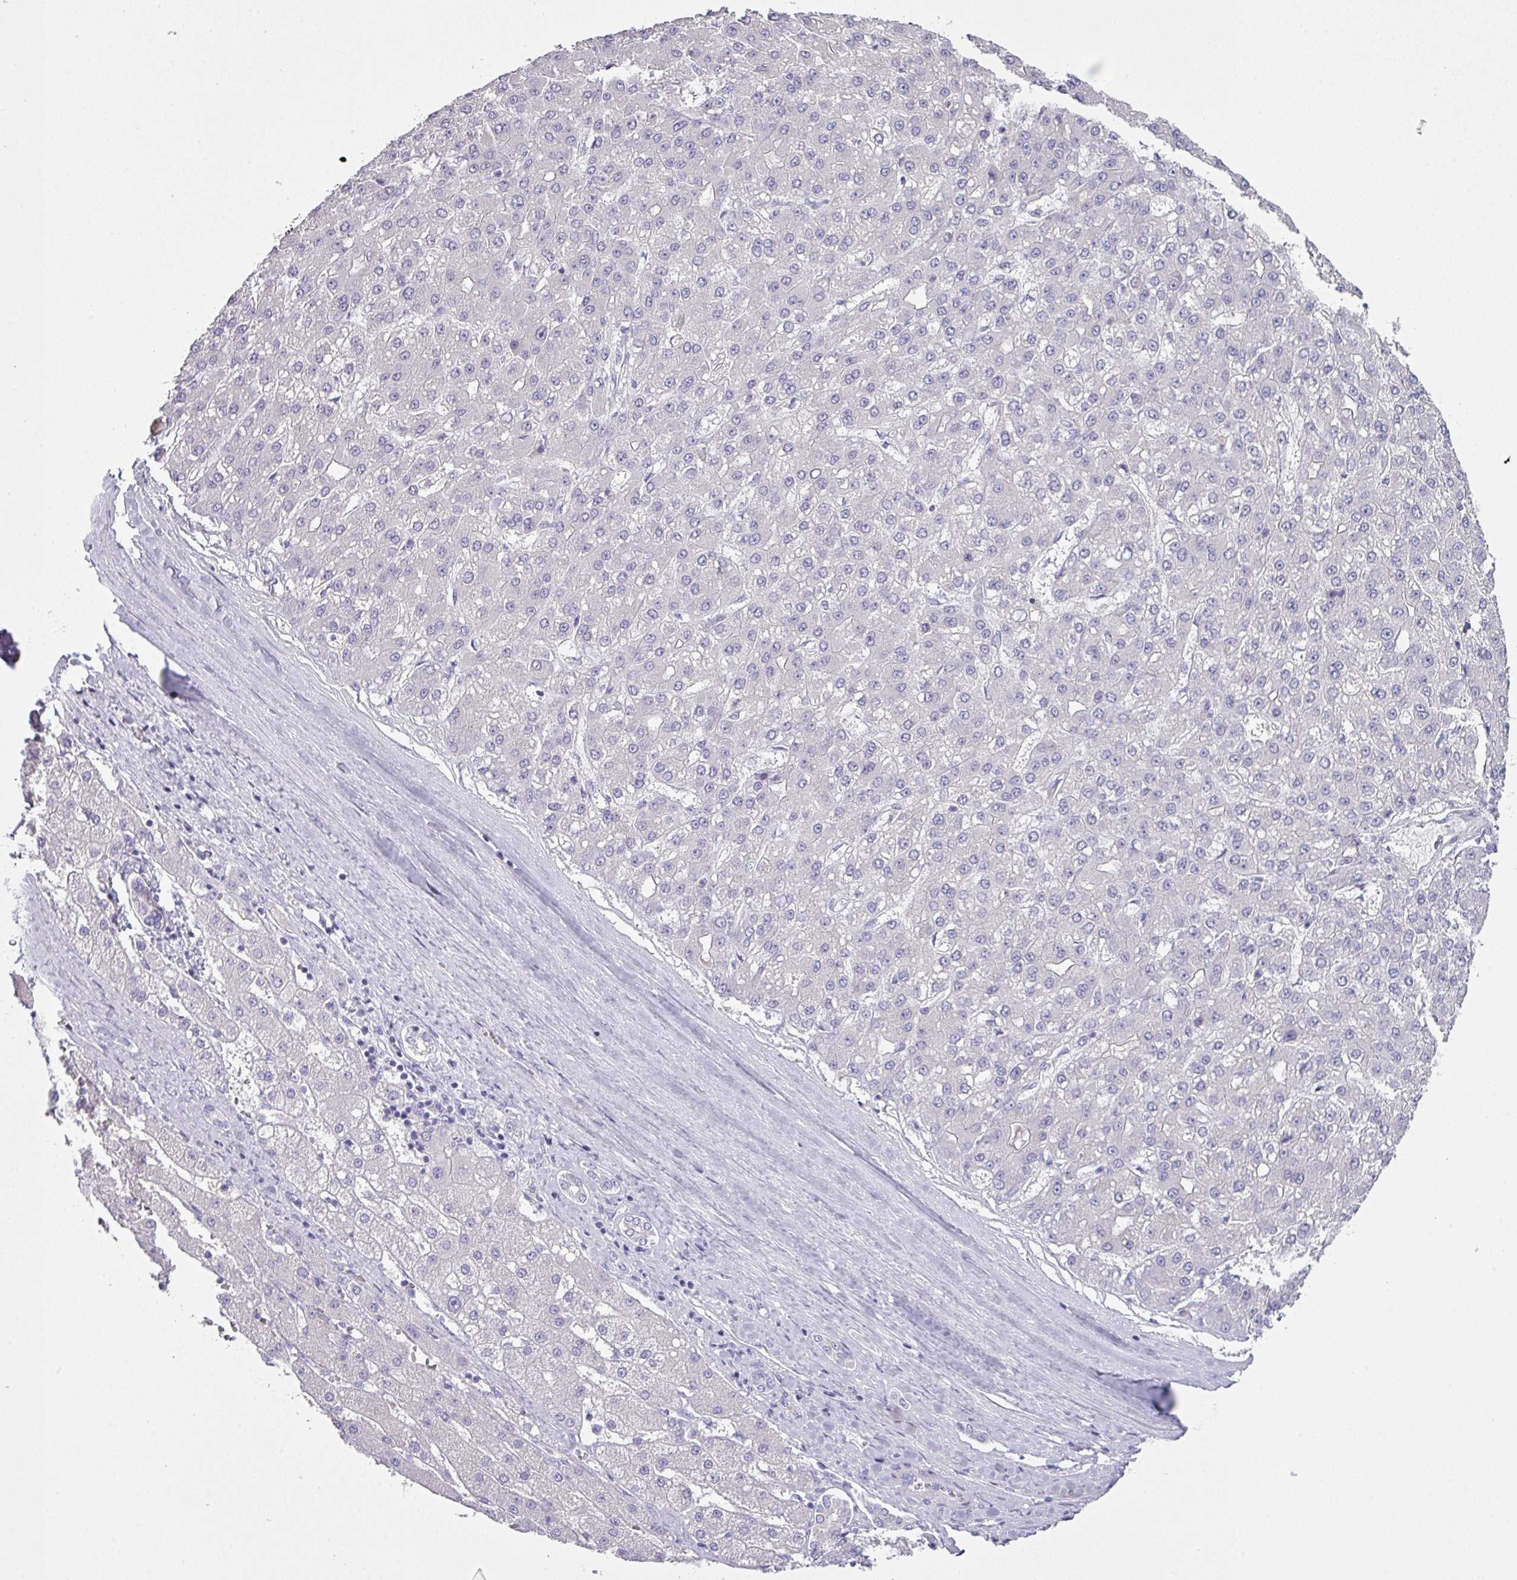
{"staining": {"intensity": "negative", "quantity": "none", "location": "none"}, "tissue": "liver cancer", "cell_type": "Tumor cells", "image_type": "cancer", "snomed": [{"axis": "morphology", "description": "Carcinoma, Hepatocellular, NOS"}, {"axis": "topography", "description": "Liver"}], "caption": "This is a image of IHC staining of liver cancer (hepatocellular carcinoma), which shows no positivity in tumor cells.", "gene": "GLI4", "patient": {"sex": "male", "age": 67}}